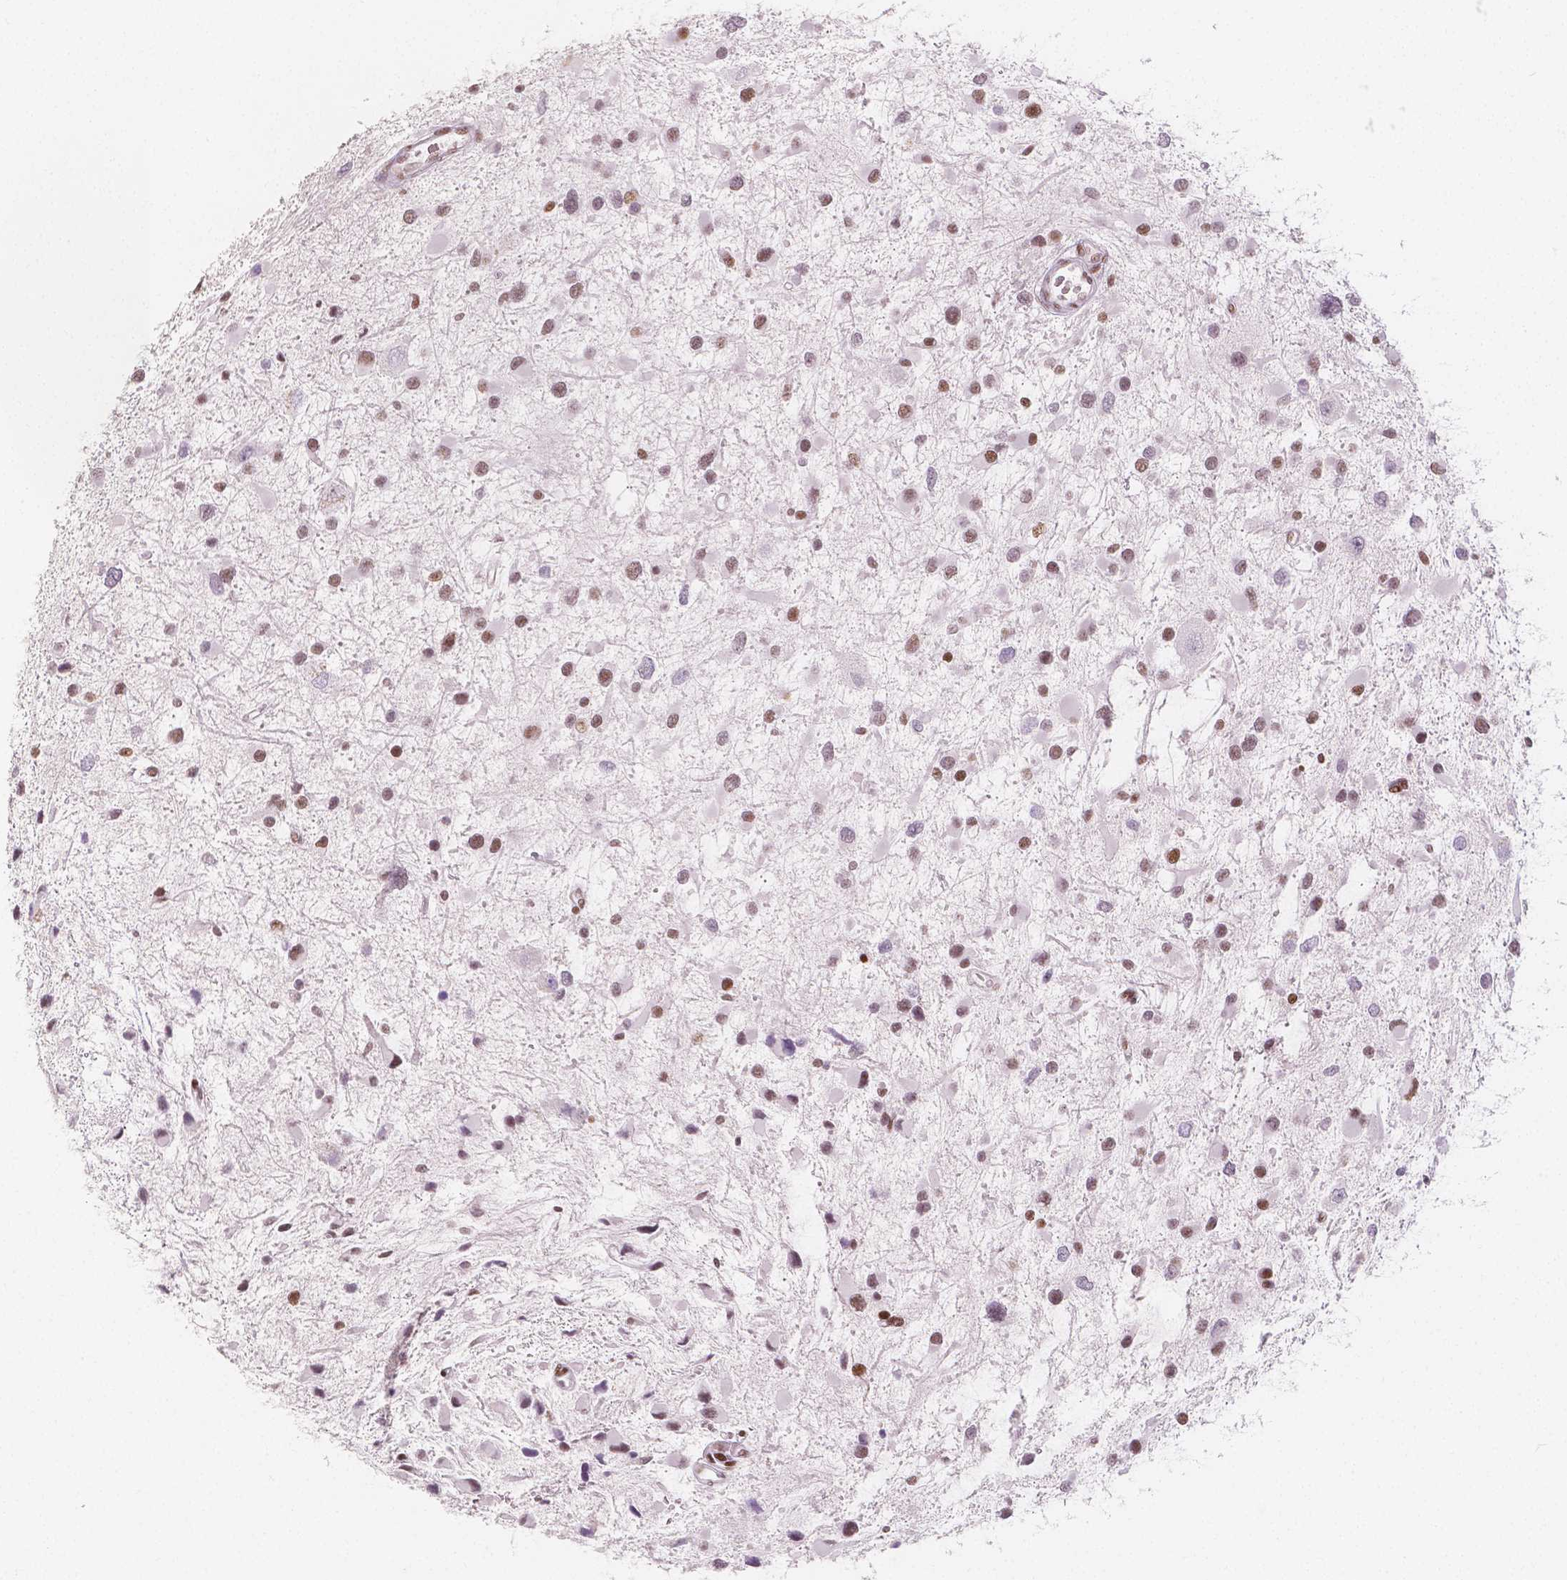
{"staining": {"intensity": "strong", "quantity": "25%-75%", "location": "nuclear"}, "tissue": "glioma", "cell_type": "Tumor cells", "image_type": "cancer", "snomed": [{"axis": "morphology", "description": "Glioma, malignant, Low grade"}, {"axis": "topography", "description": "Brain"}], "caption": "This micrograph shows immunohistochemistry (IHC) staining of human low-grade glioma (malignant), with high strong nuclear staining in approximately 25%-75% of tumor cells.", "gene": "HDAC1", "patient": {"sex": "female", "age": 32}}